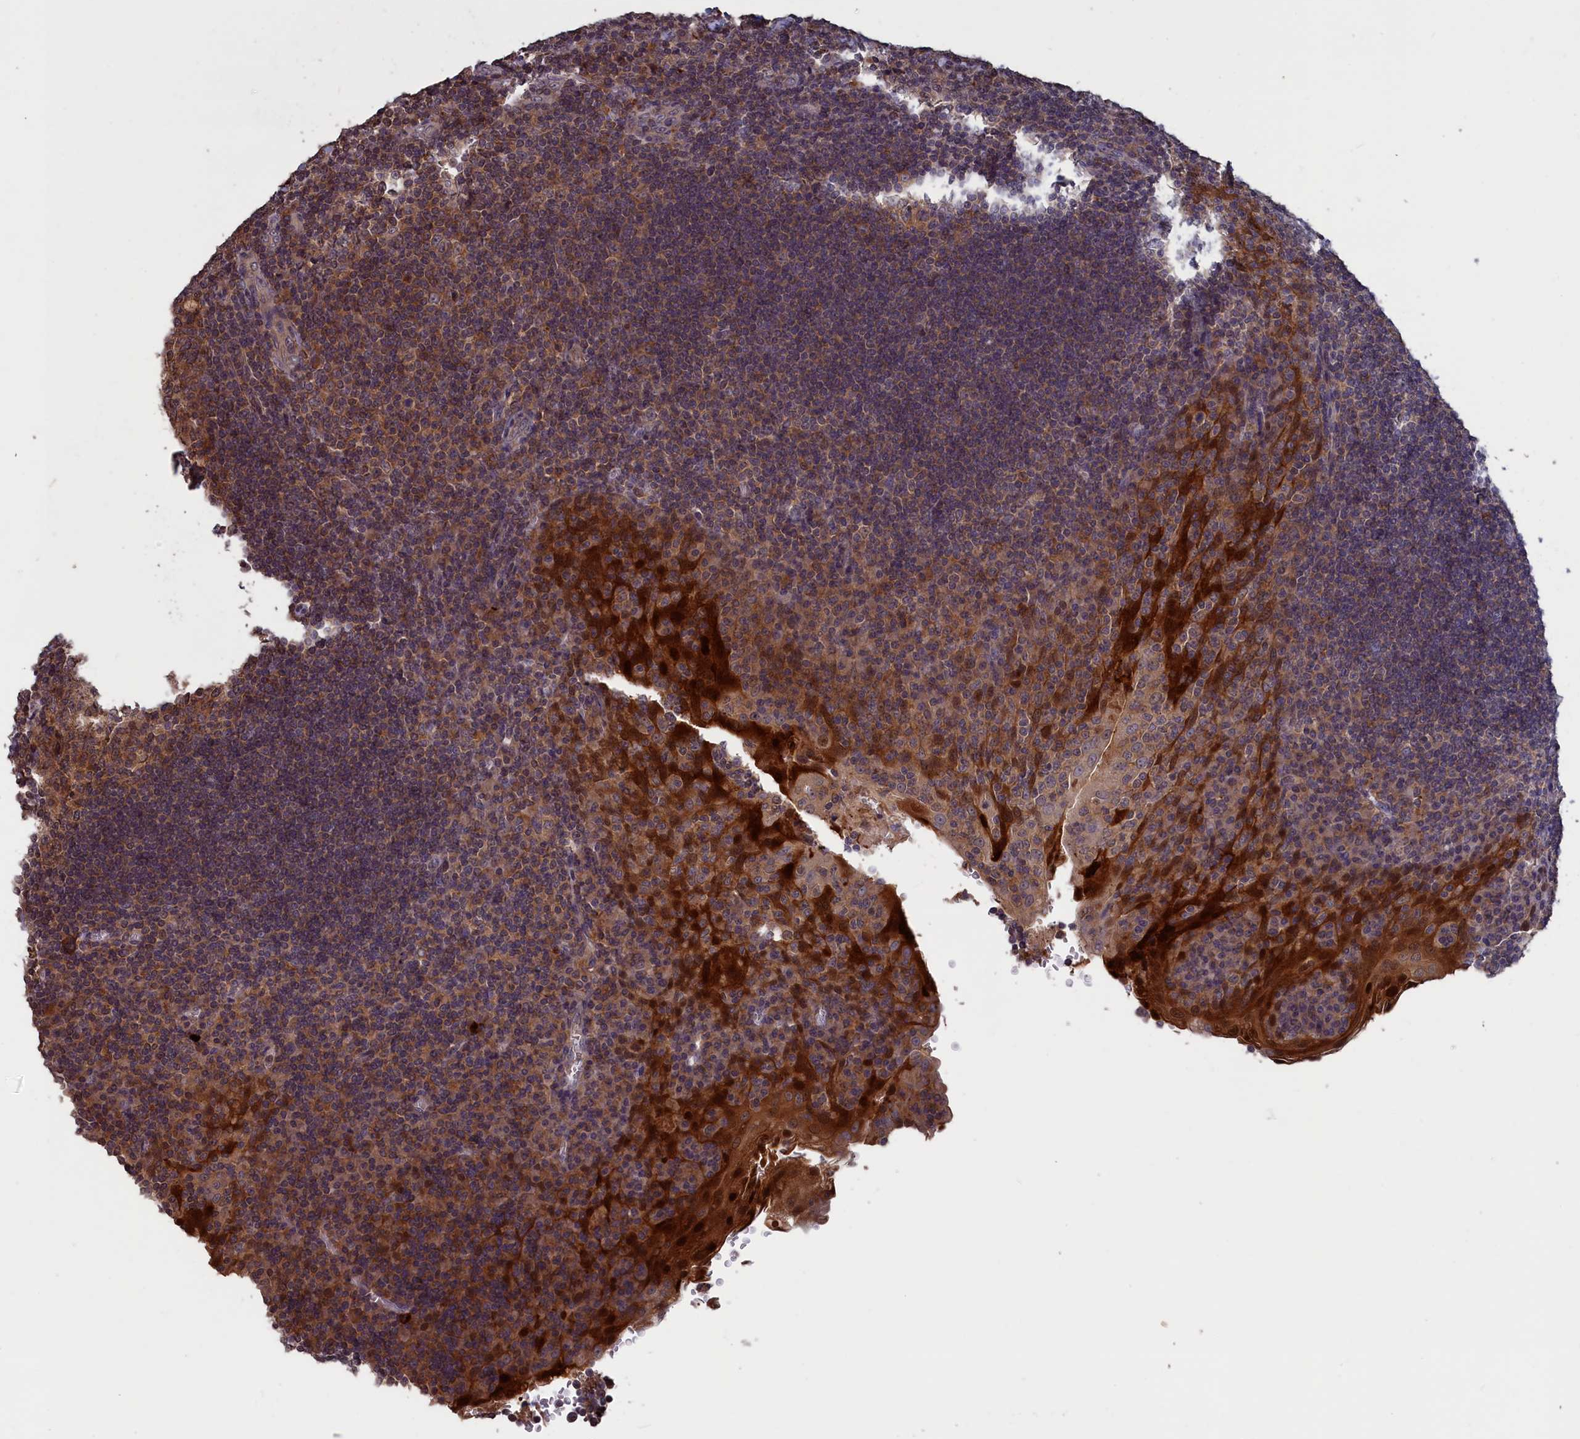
{"staining": {"intensity": "moderate", "quantity": ">75%", "location": "cytoplasmic/membranous"}, "tissue": "tonsil", "cell_type": "Germinal center cells", "image_type": "normal", "snomed": [{"axis": "morphology", "description": "Normal tissue, NOS"}, {"axis": "topography", "description": "Tonsil"}], "caption": "IHC (DAB (3,3'-diaminobenzidine)) staining of benign human tonsil shows moderate cytoplasmic/membranous protein staining in about >75% of germinal center cells. The protein is stained brown, and the nuclei are stained in blue (DAB IHC with brightfield microscopy, high magnification).", "gene": "CACTIN", "patient": {"sex": "male", "age": 17}}